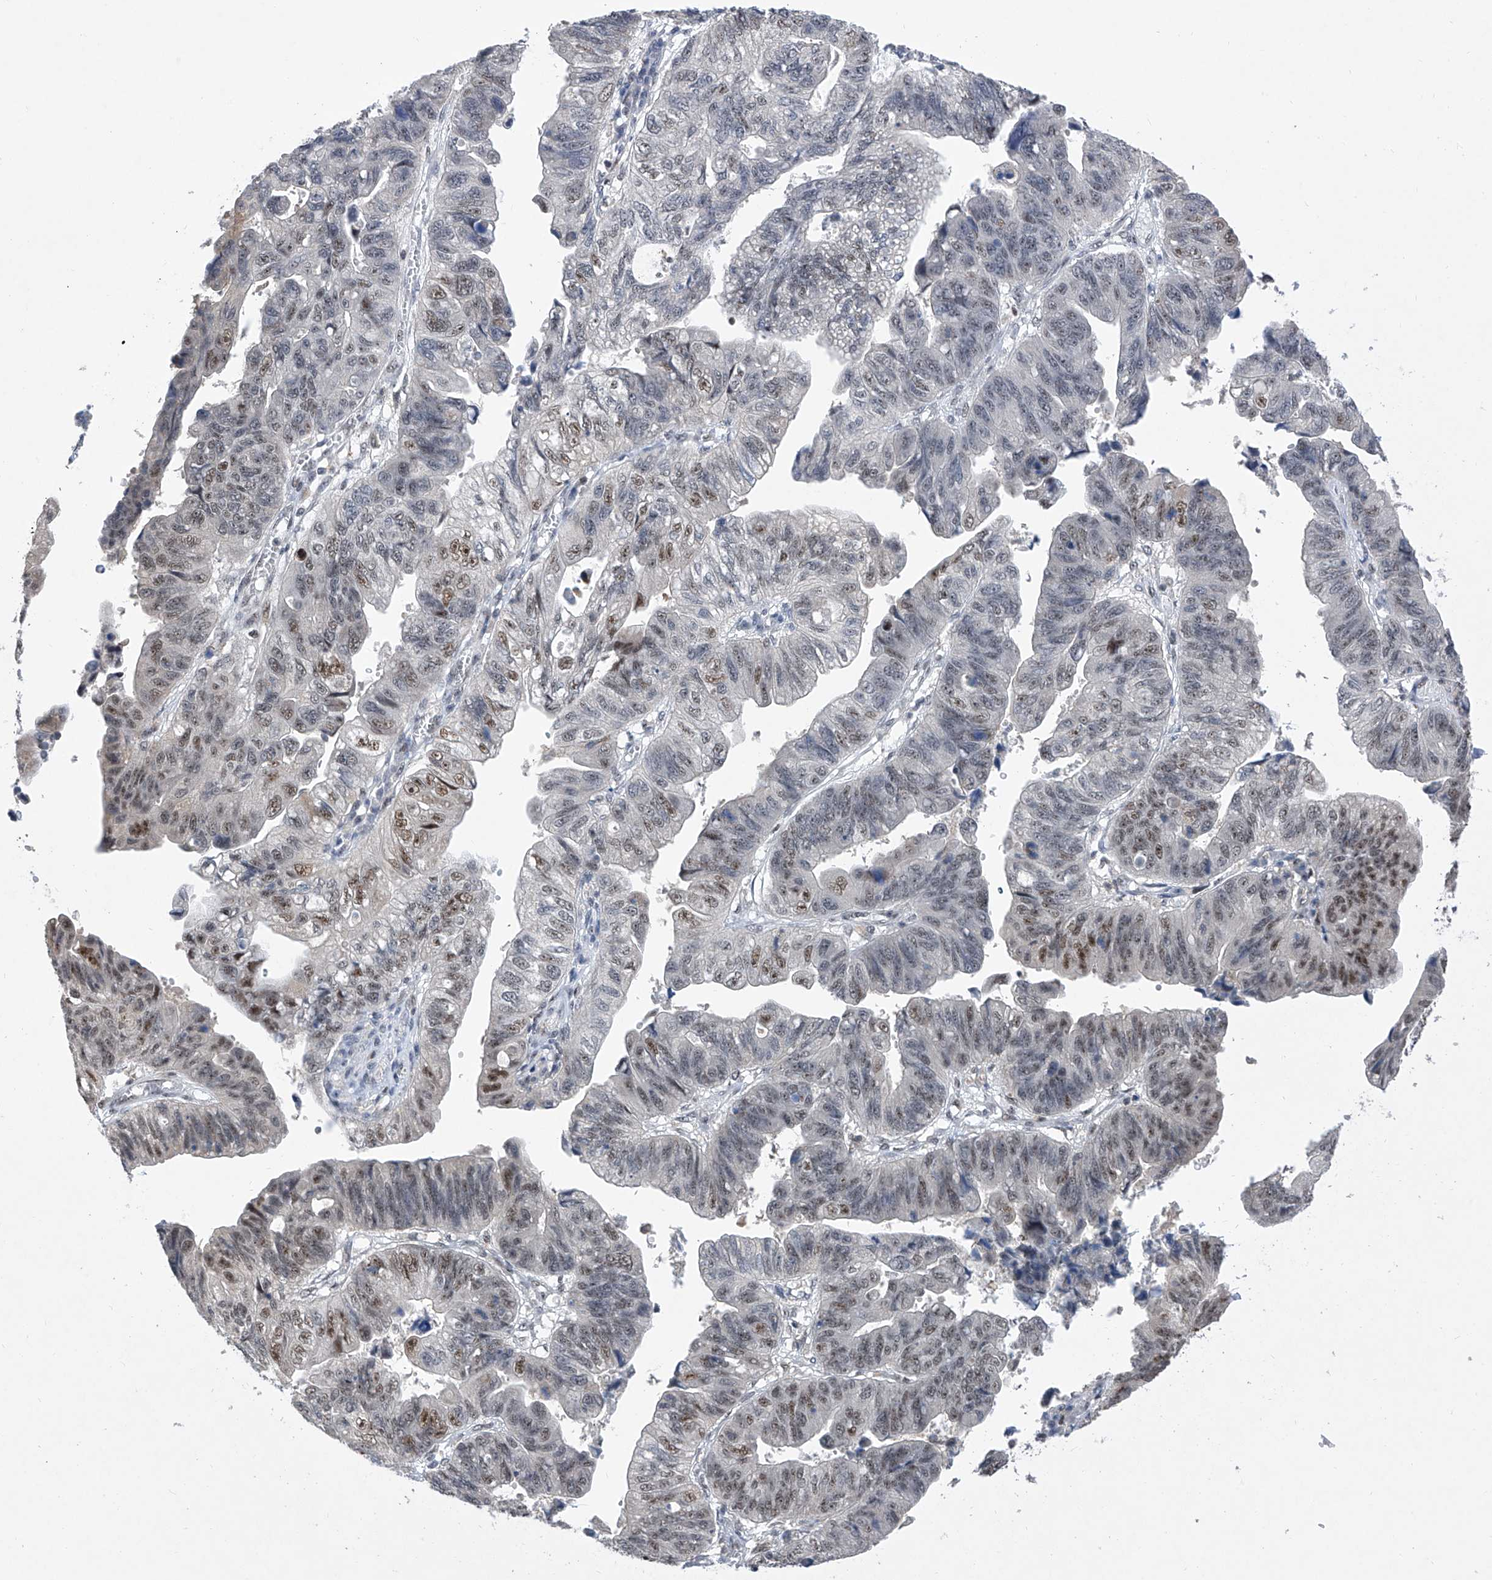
{"staining": {"intensity": "moderate", "quantity": "25%-75%", "location": "nuclear"}, "tissue": "stomach cancer", "cell_type": "Tumor cells", "image_type": "cancer", "snomed": [{"axis": "morphology", "description": "Adenocarcinoma, NOS"}, {"axis": "topography", "description": "Stomach"}], "caption": "A brown stain shows moderate nuclear expression of a protein in stomach cancer tumor cells.", "gene": "RAD54L", "patient": {"sex": "male", "age": 59}}